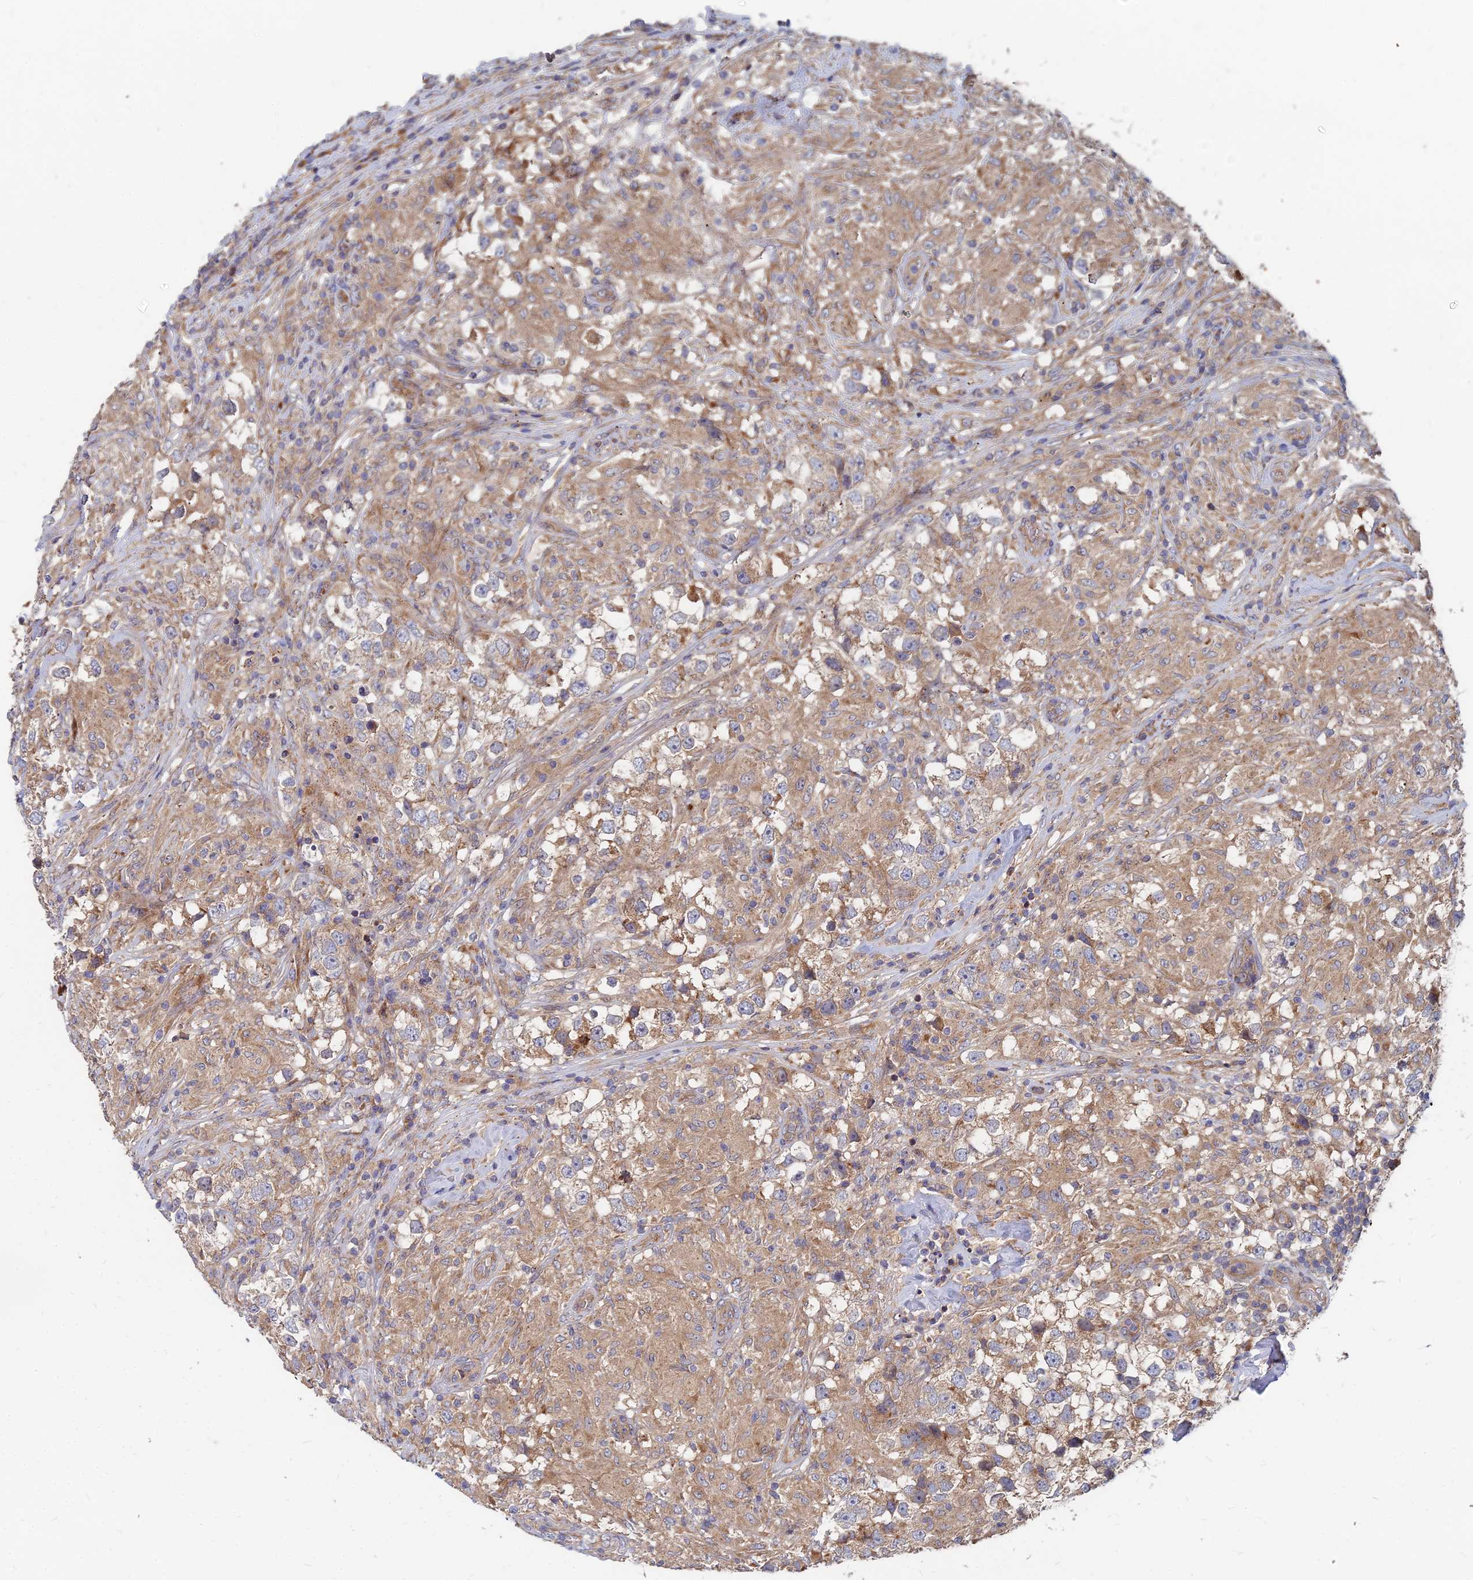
{"staining": {"intensity": "weak", "quantity": ">75%", "location": "cytoplasmic/membranous"}, "tissue": "testis cancer", "cell_type": "Tumor cells", "image_type": "cancer", "snomed": [{"axis": "morphology", "description": "Seminoma, NOS"}, {"axis": "topography", "description": "Testis"}], "caption": "Testis cancer (seminoma) was stained to show a protein in brown. There is low levels of weak cytoplasmic/membranous staining in approximately >75% of tumor cells.", "gene": "CCZ1", "patient": {"sex": "male", "age": 46}}